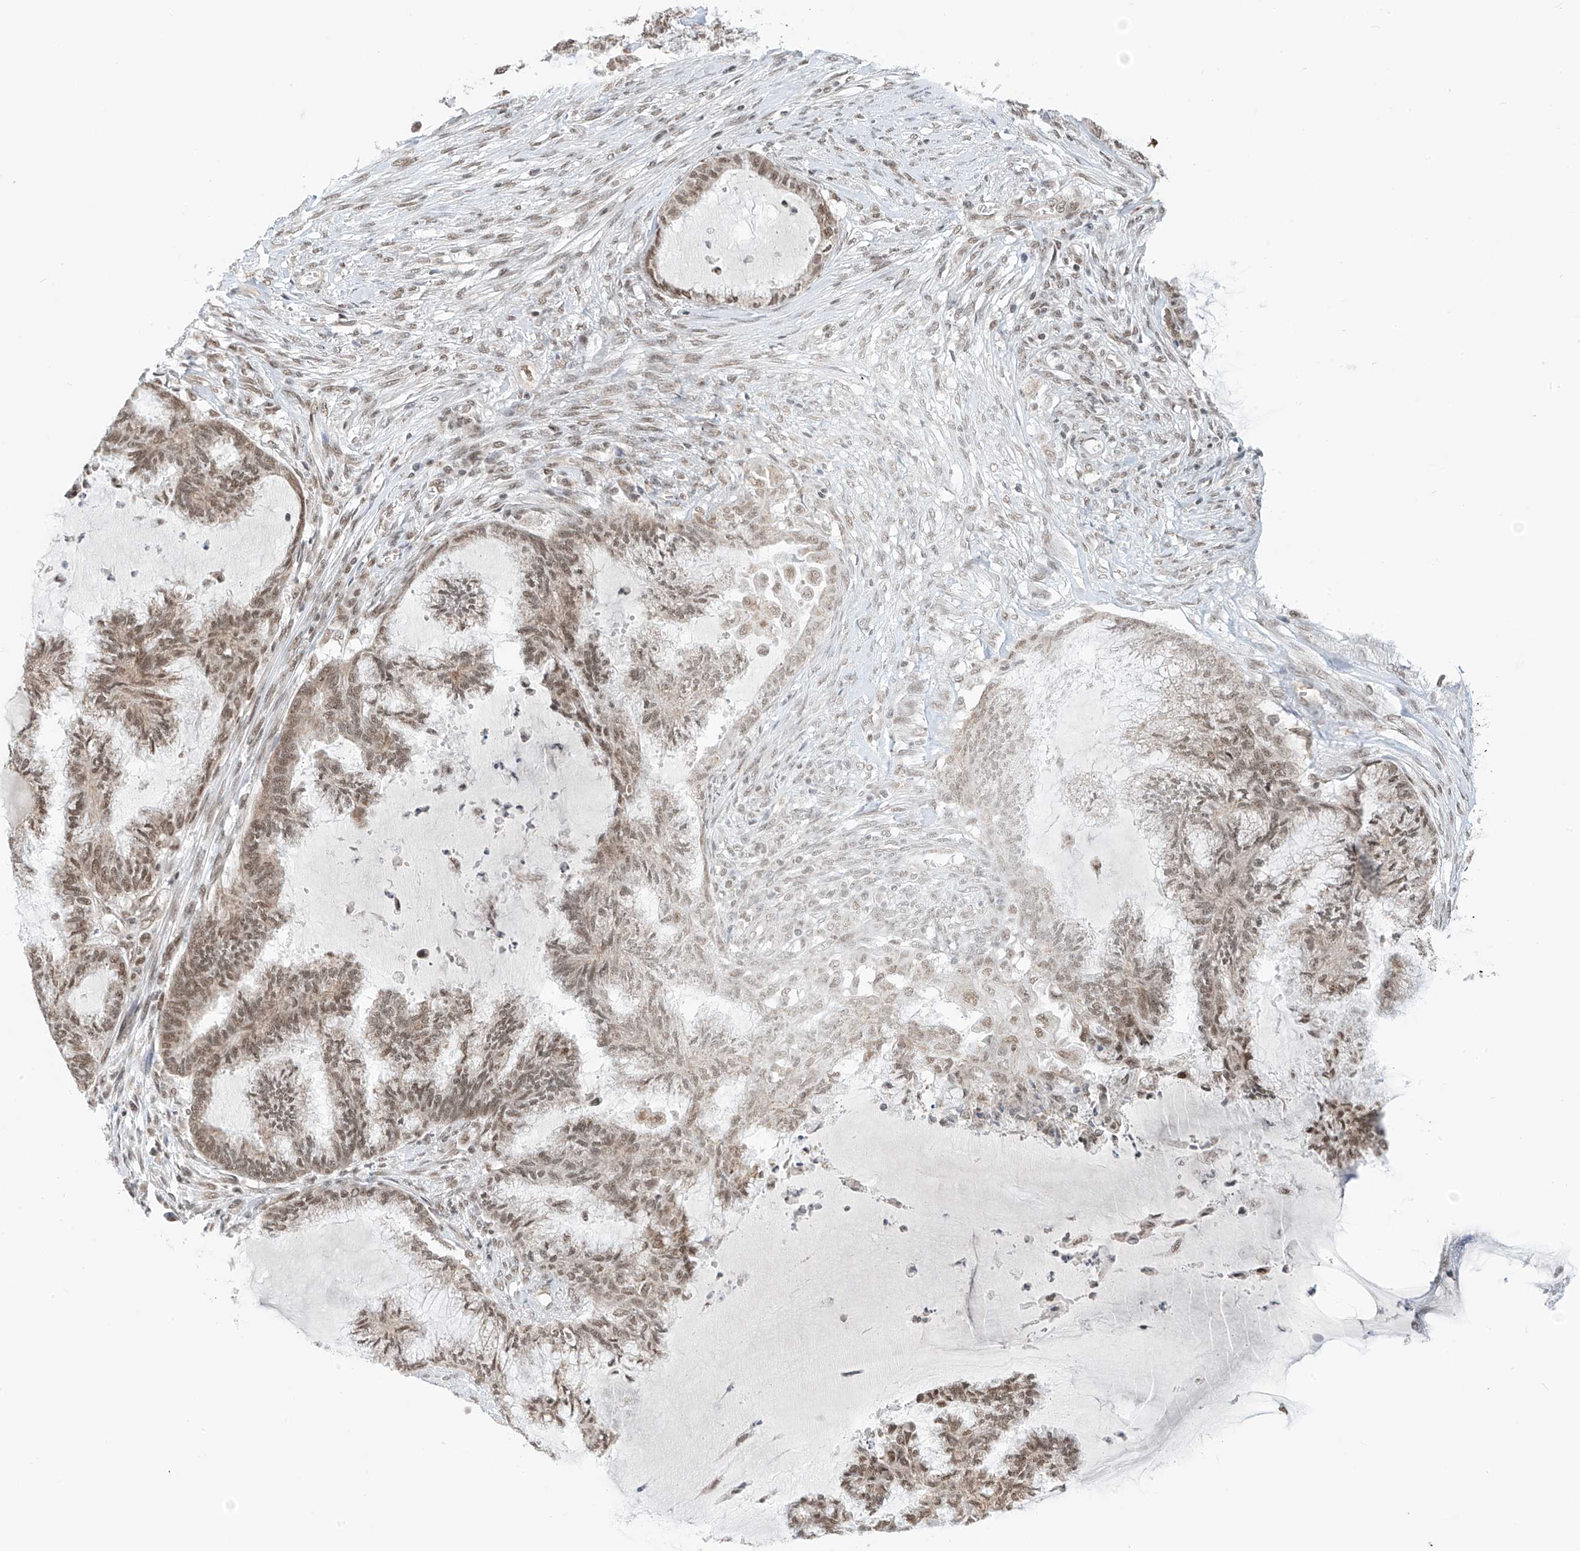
{"staining": {"intensity": "weak", "quantity": "25%-75%", "location": "nuclear"}, "tissue": "endometrial cancer", "cell_type": "Tumor cells", "image_type": "cancer", "snomed": [{"axis": "morphology", "description": "Adenocarcinoma, NOS"}, {"axis": "topography", "description": "Endometrium"}], "caption": "Endometrial adenocarcinoma stained for a protein (brown) reveals weak nuclear positive staining in about 25%-75% of tumor cells.", "gene": "AURKAIP1", "patient": {"sex": "female", "age": 86}}